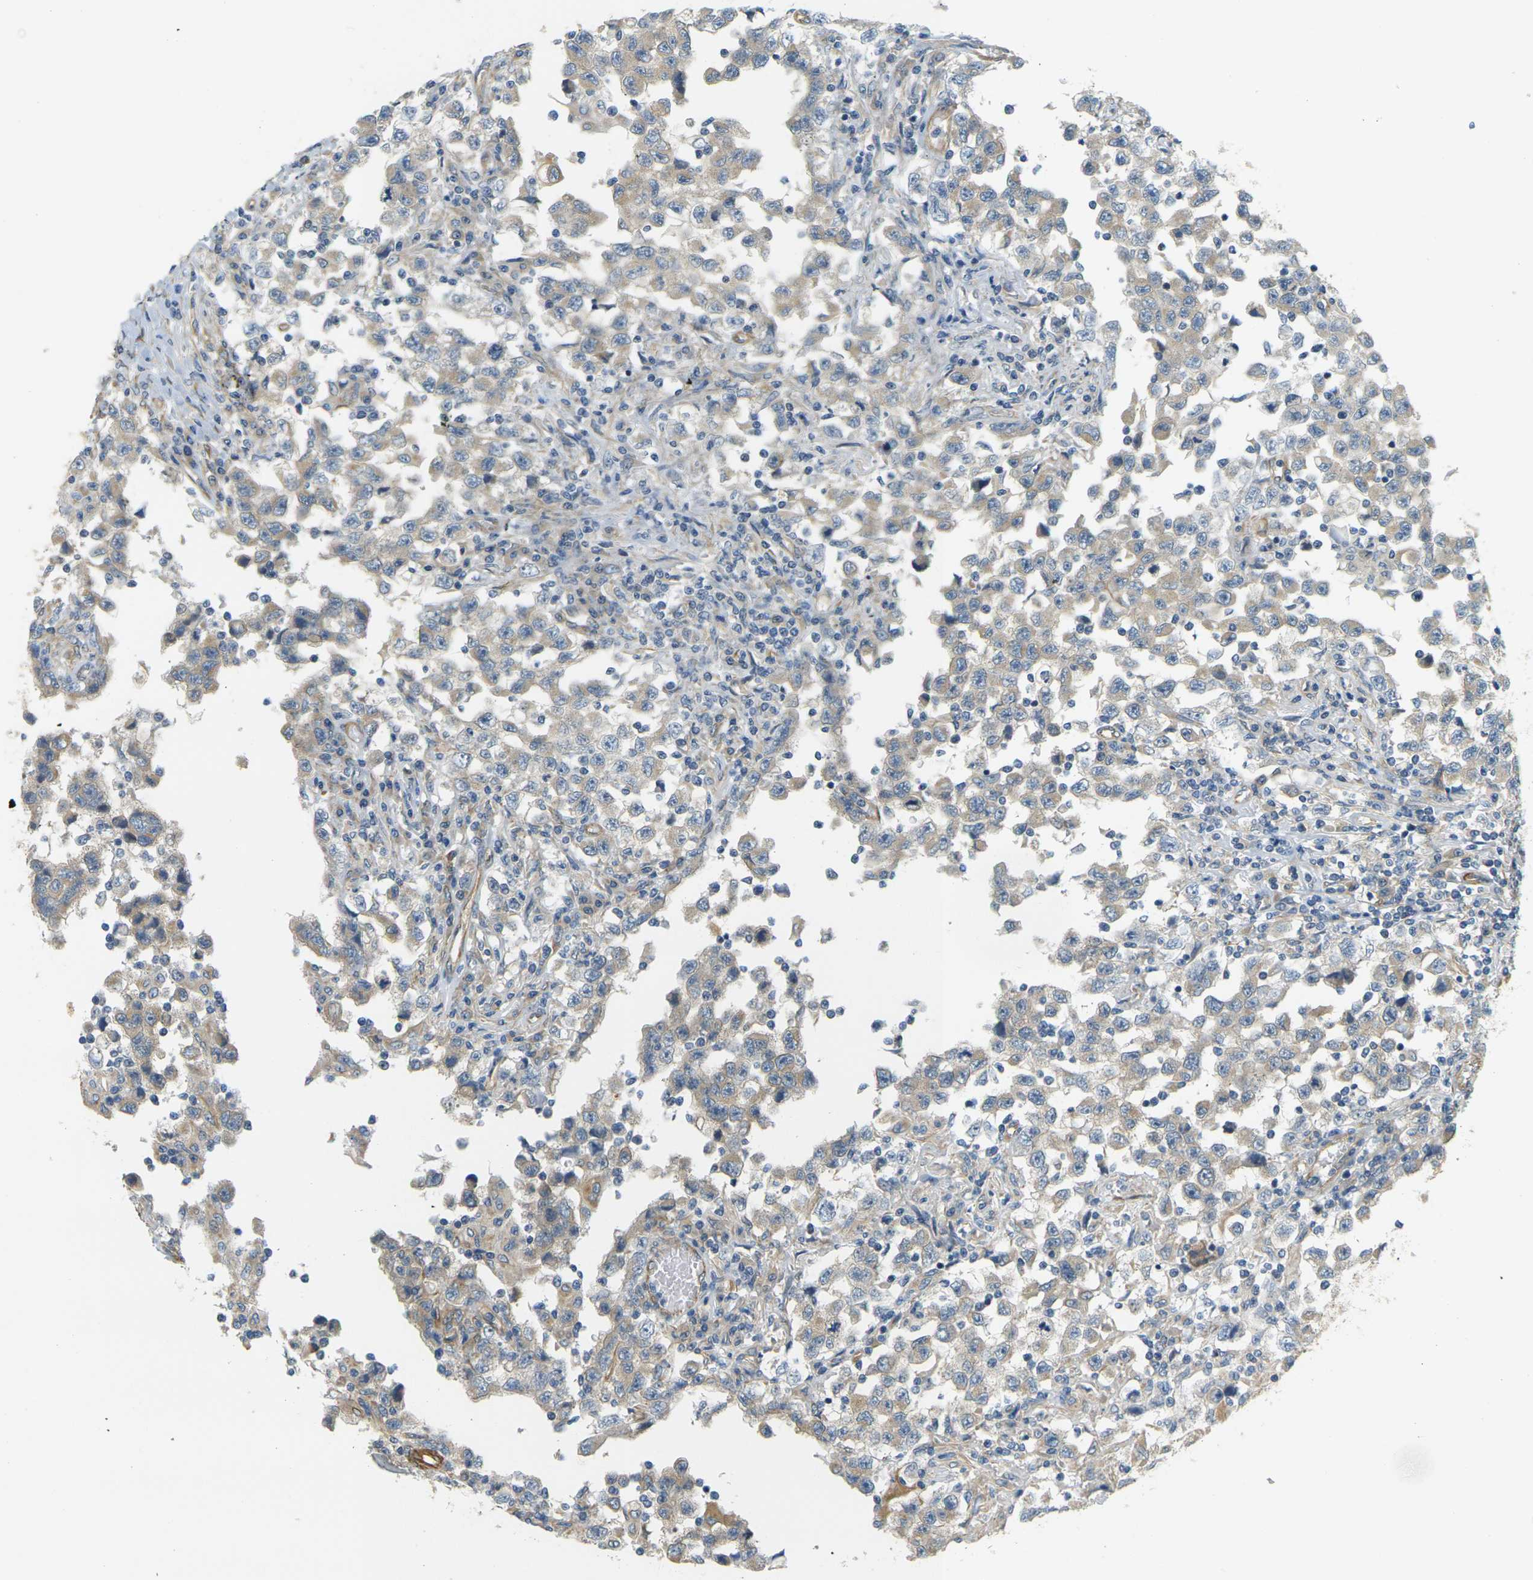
{"staining": {"intensity": "weak", "quantity": "25%-75%", "location": "cytoplasmic/membranous"}, "tissue": "testis cancer", "cell_type": "Tumor cells", "image_type": "cancer", "snomed": [{"axis": "morphology", "description": "Carcinoma, Embryonal, NOS"}, {"axis": "topography", "description": "Testis"}], "caption": "Immunohistochemical staining of embryonal carcinoma (testis) displays weak cytoplasmic/membranous protein staining in approximately 25%-75% of tumor cells. The staining was performed using DAB (3,3'-diaminobenzidine) to visualize the protein expression in brown, while the nuclei were stained in blue with hematoxylin (Magnification: 20x).", "gene": "CYTH3", "patient": {"sex": "male", "age": 21}}